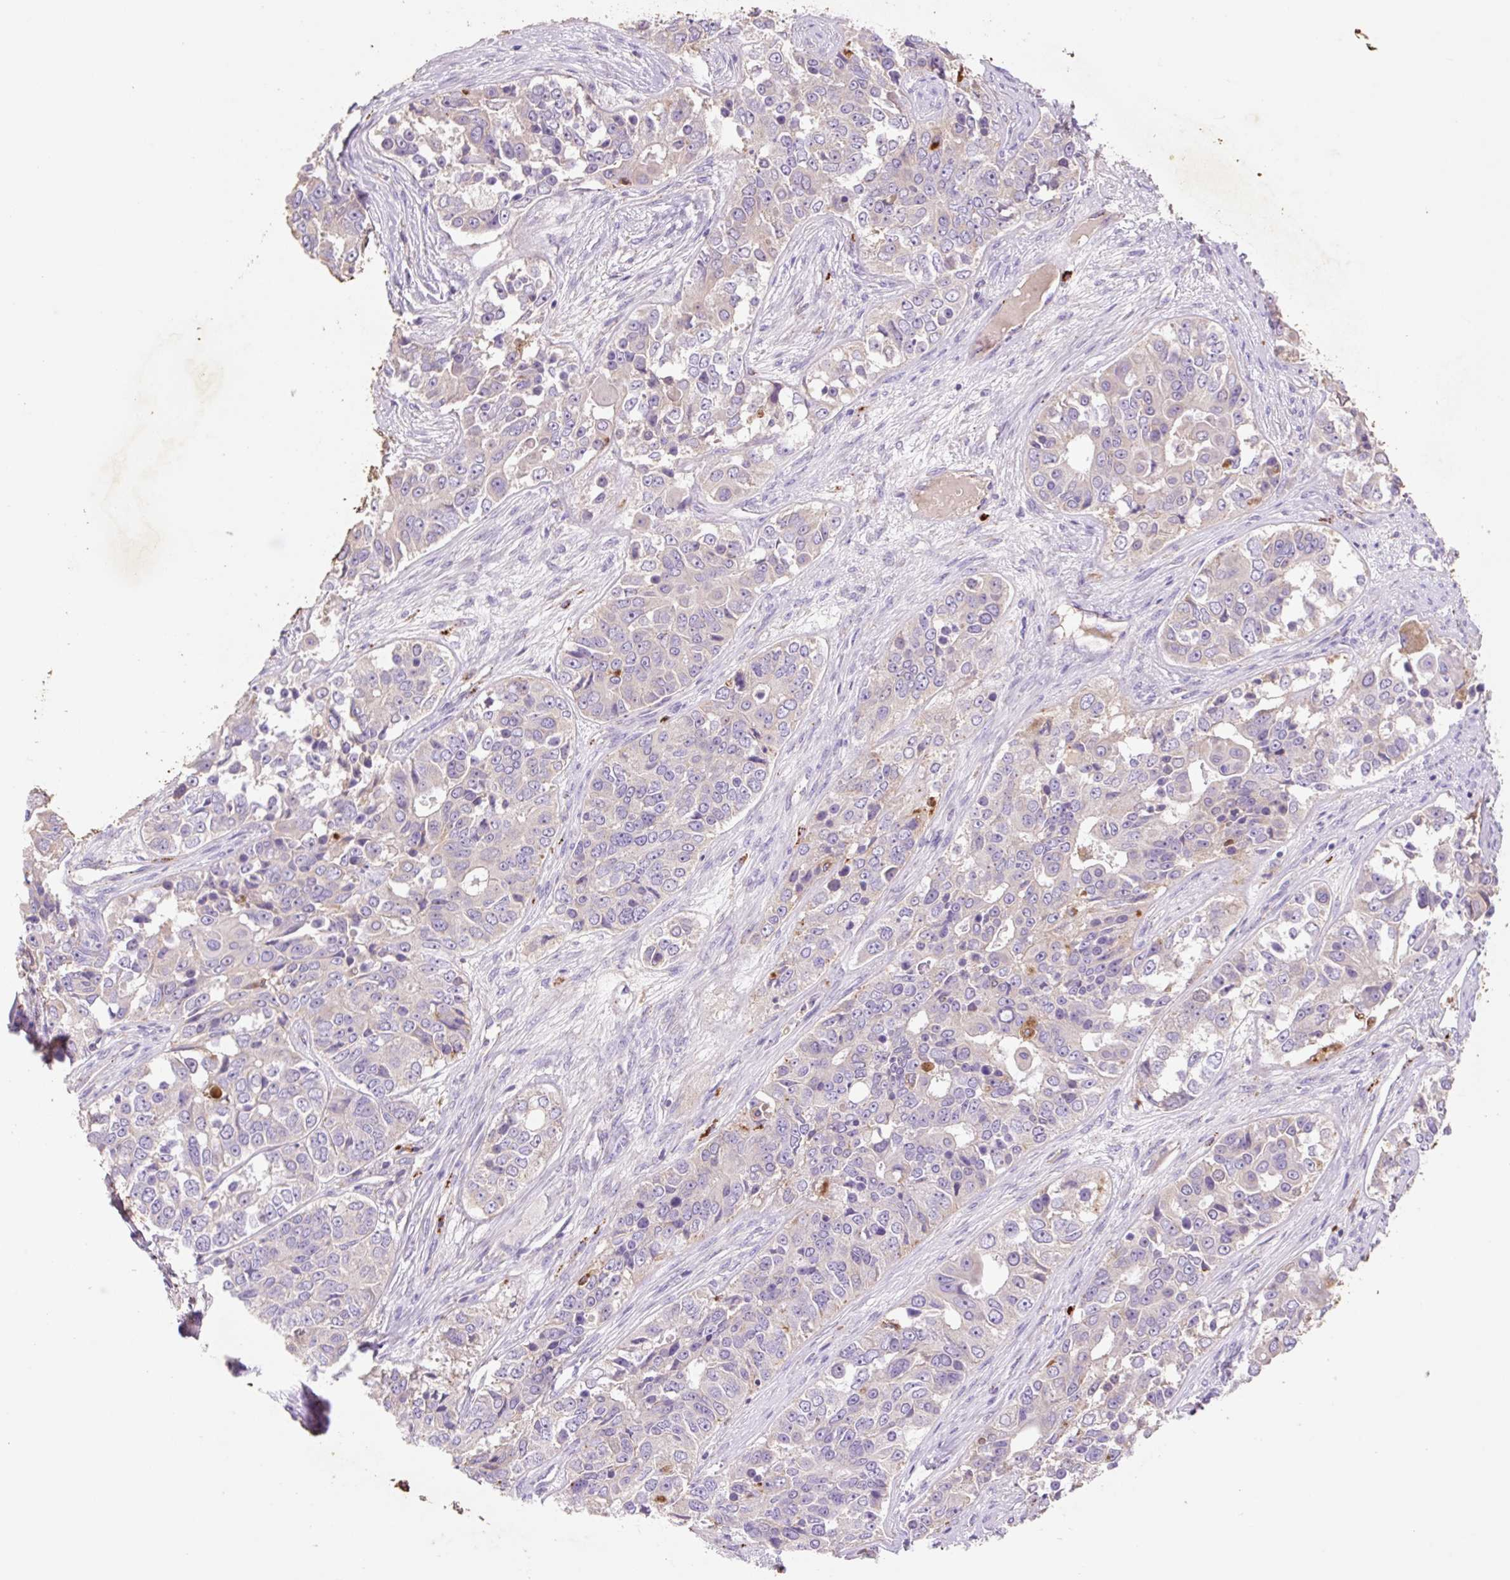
{"staining": {"intensity": "weak", "quantity": "<25%", "location": "cytoplasmic/membranous"}, "tissue": "ovarian cancer", "cell_type": "Tumor cells", "image_type": "cancer", "snomed": [{"axis": "morphology", "description": "Carcinoma, endometroid"}, {"axis": "topography", "description": "Ovary"}], "caption": "Human ovarian cancer (endometroid carcinoma) stained for a protein using immunohistochemistry (IHC) reveals no expression in tumor cells.", "gene": "HEXA", "patient": {"sex": "female", "age": 51}}